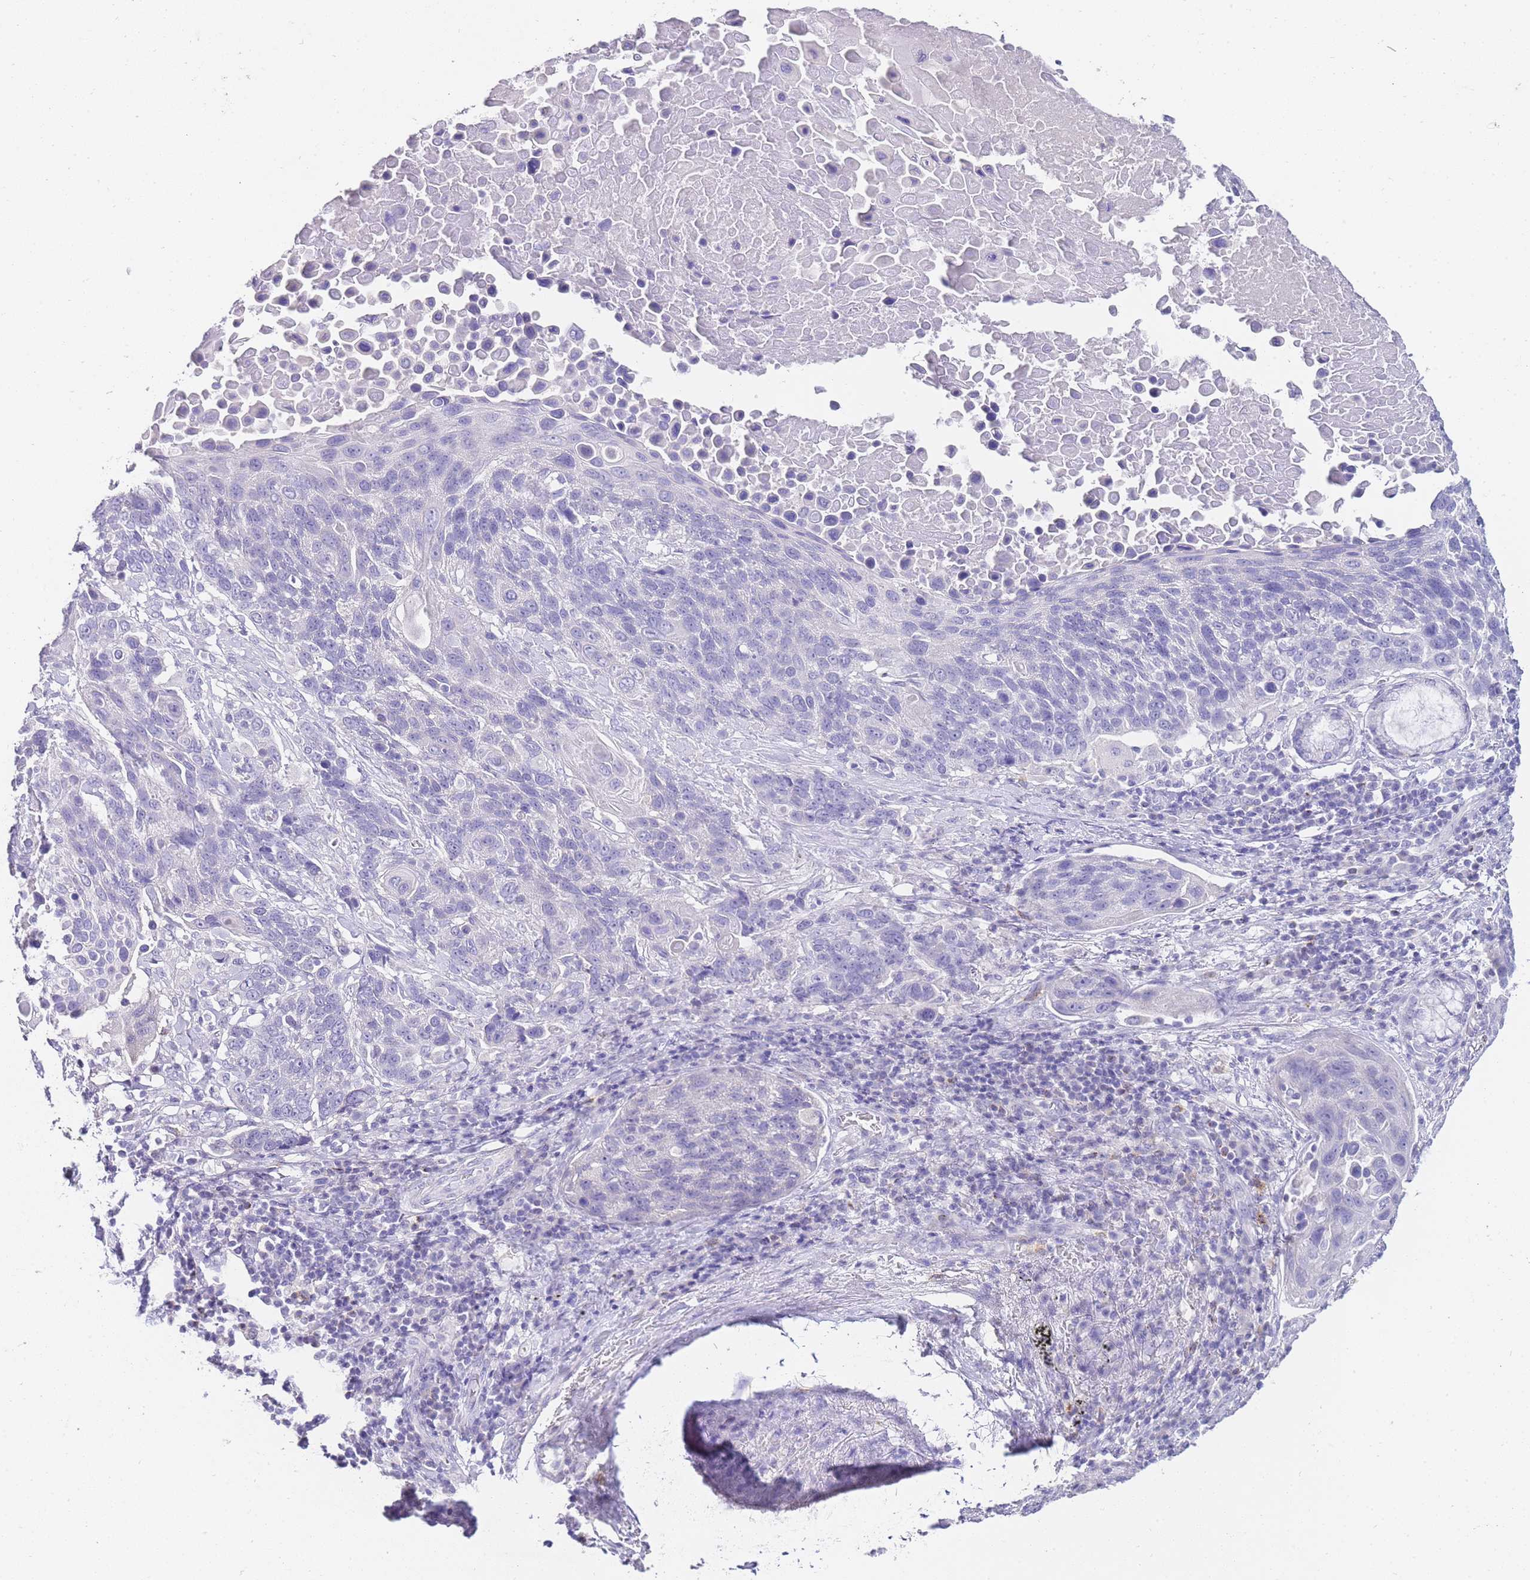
{"staining": {"intensity": "negative", "quantity": "none", "location": "none"}, "tissue": "lung cancer", "cell_type": "Tumor cells", "image_type": "cancer", "snomed": [{"axis": "morphology", "description": "Squamous cell carcinoma, NOS"}, {"axis": "topography", "description": "Lung"}], "caption": "Human lung cancer stained for a protein using immunohistochemistry (IHC) reveals no positivity in tumor cells.", "gene": "DPP4", "patient": {"sex": "male", "age": 66}}